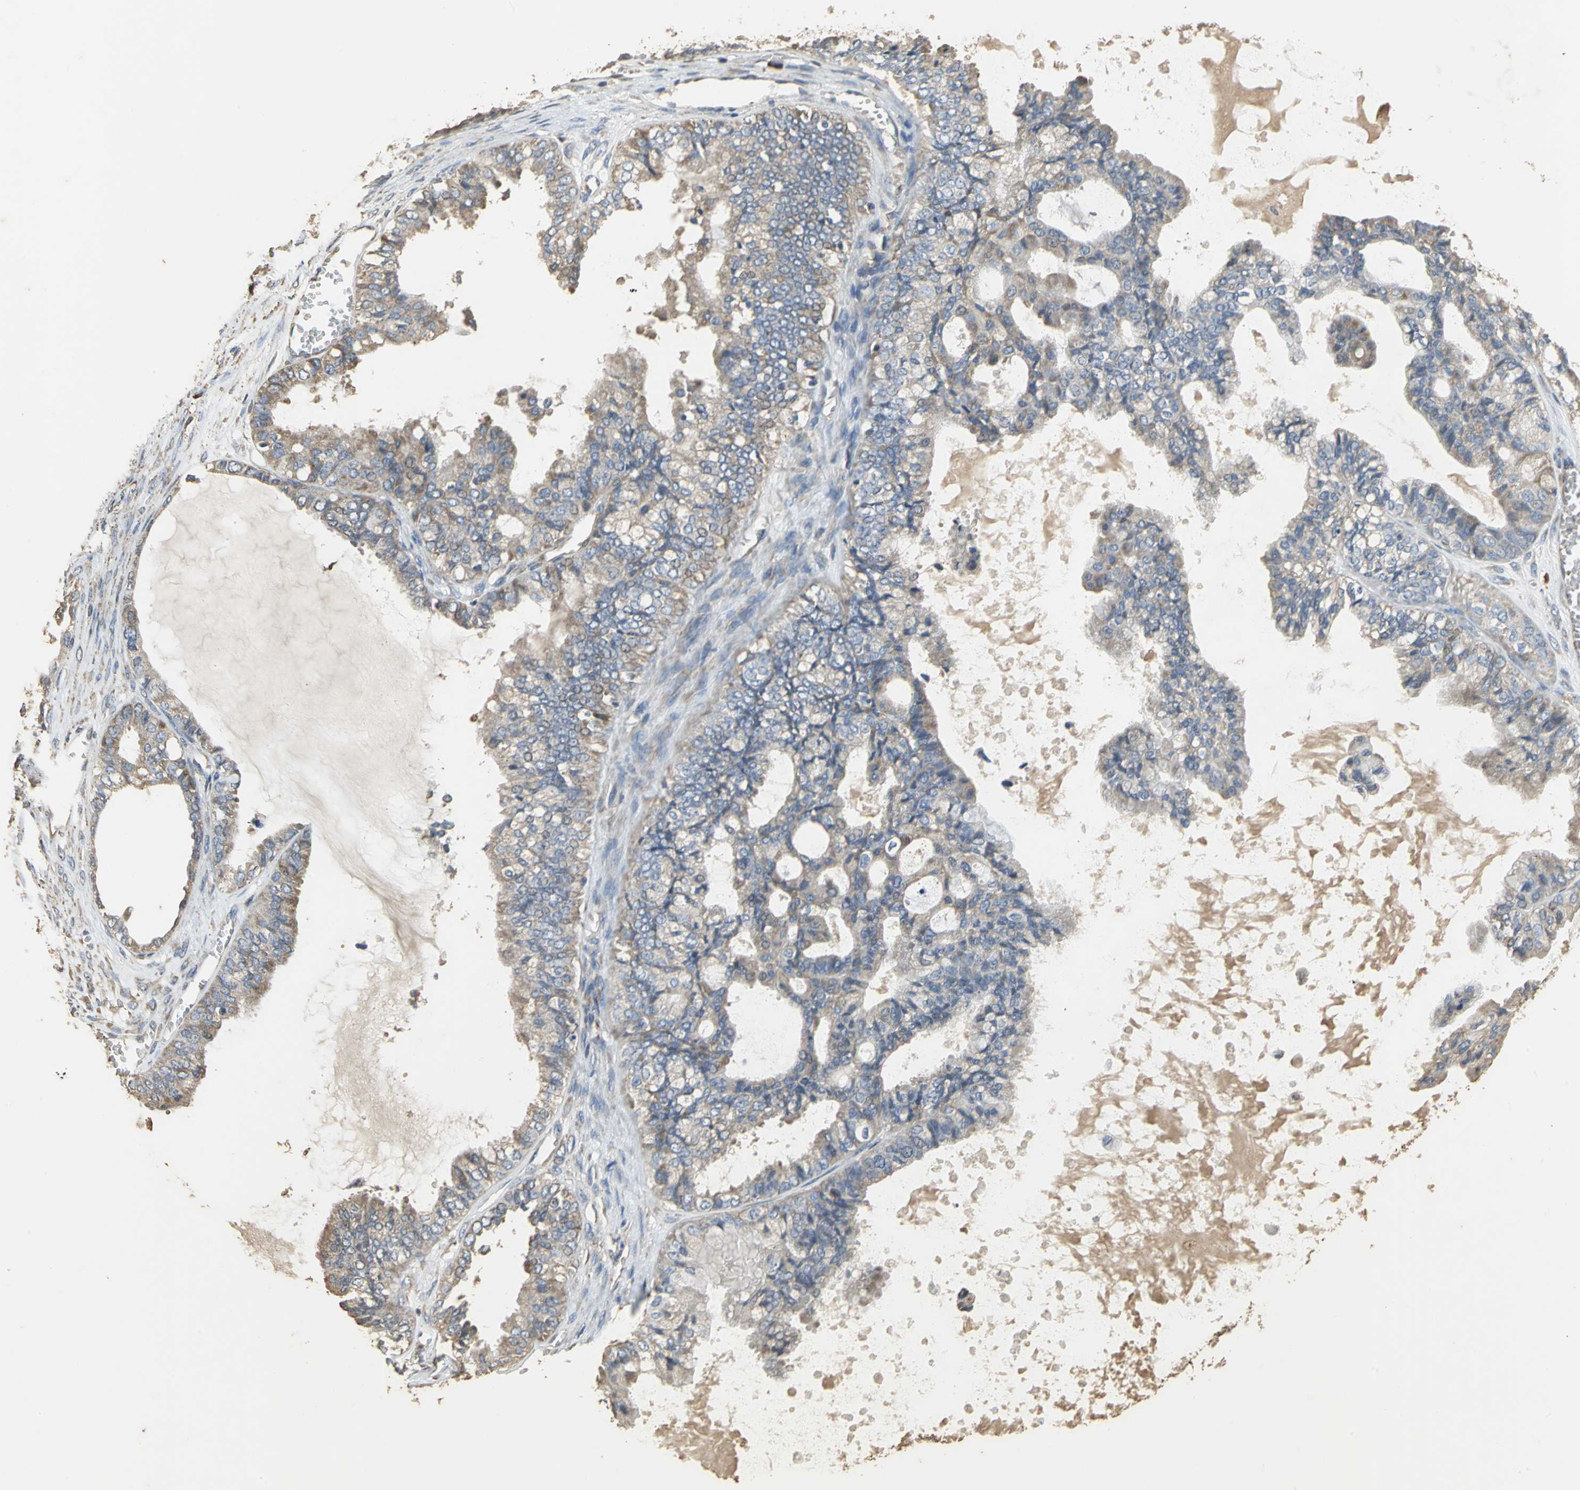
{"staining": {"intensity": "weak", "quantity": "25%-75%", "location": "cytoplasmic/membranous"}, "tissue": "ovarian cancer", "cell_type": "Tumor cells", "image_type": "cancer", "snomed": [{"axis": "morphology", "description": "Carcinoma, NOS"}, {"axis": "morphology", "description": "Carcinoma, endometroid"}, {"axis": "topography", "description": "Ovary"}], "caption": "High-magnification brightfield microscopy of ovarian cancer (endometroid carcinoma) stained with DAB (3,3'-diaminobenzidine) (brown) and counterstained with hematoxylin (blue). tumor cells exhibit weak cytoplasmic/membranous expression is present in about25%-75% of cells.", "gene": "ACSL4", "patient": {"sex": "female", "age": 50}}